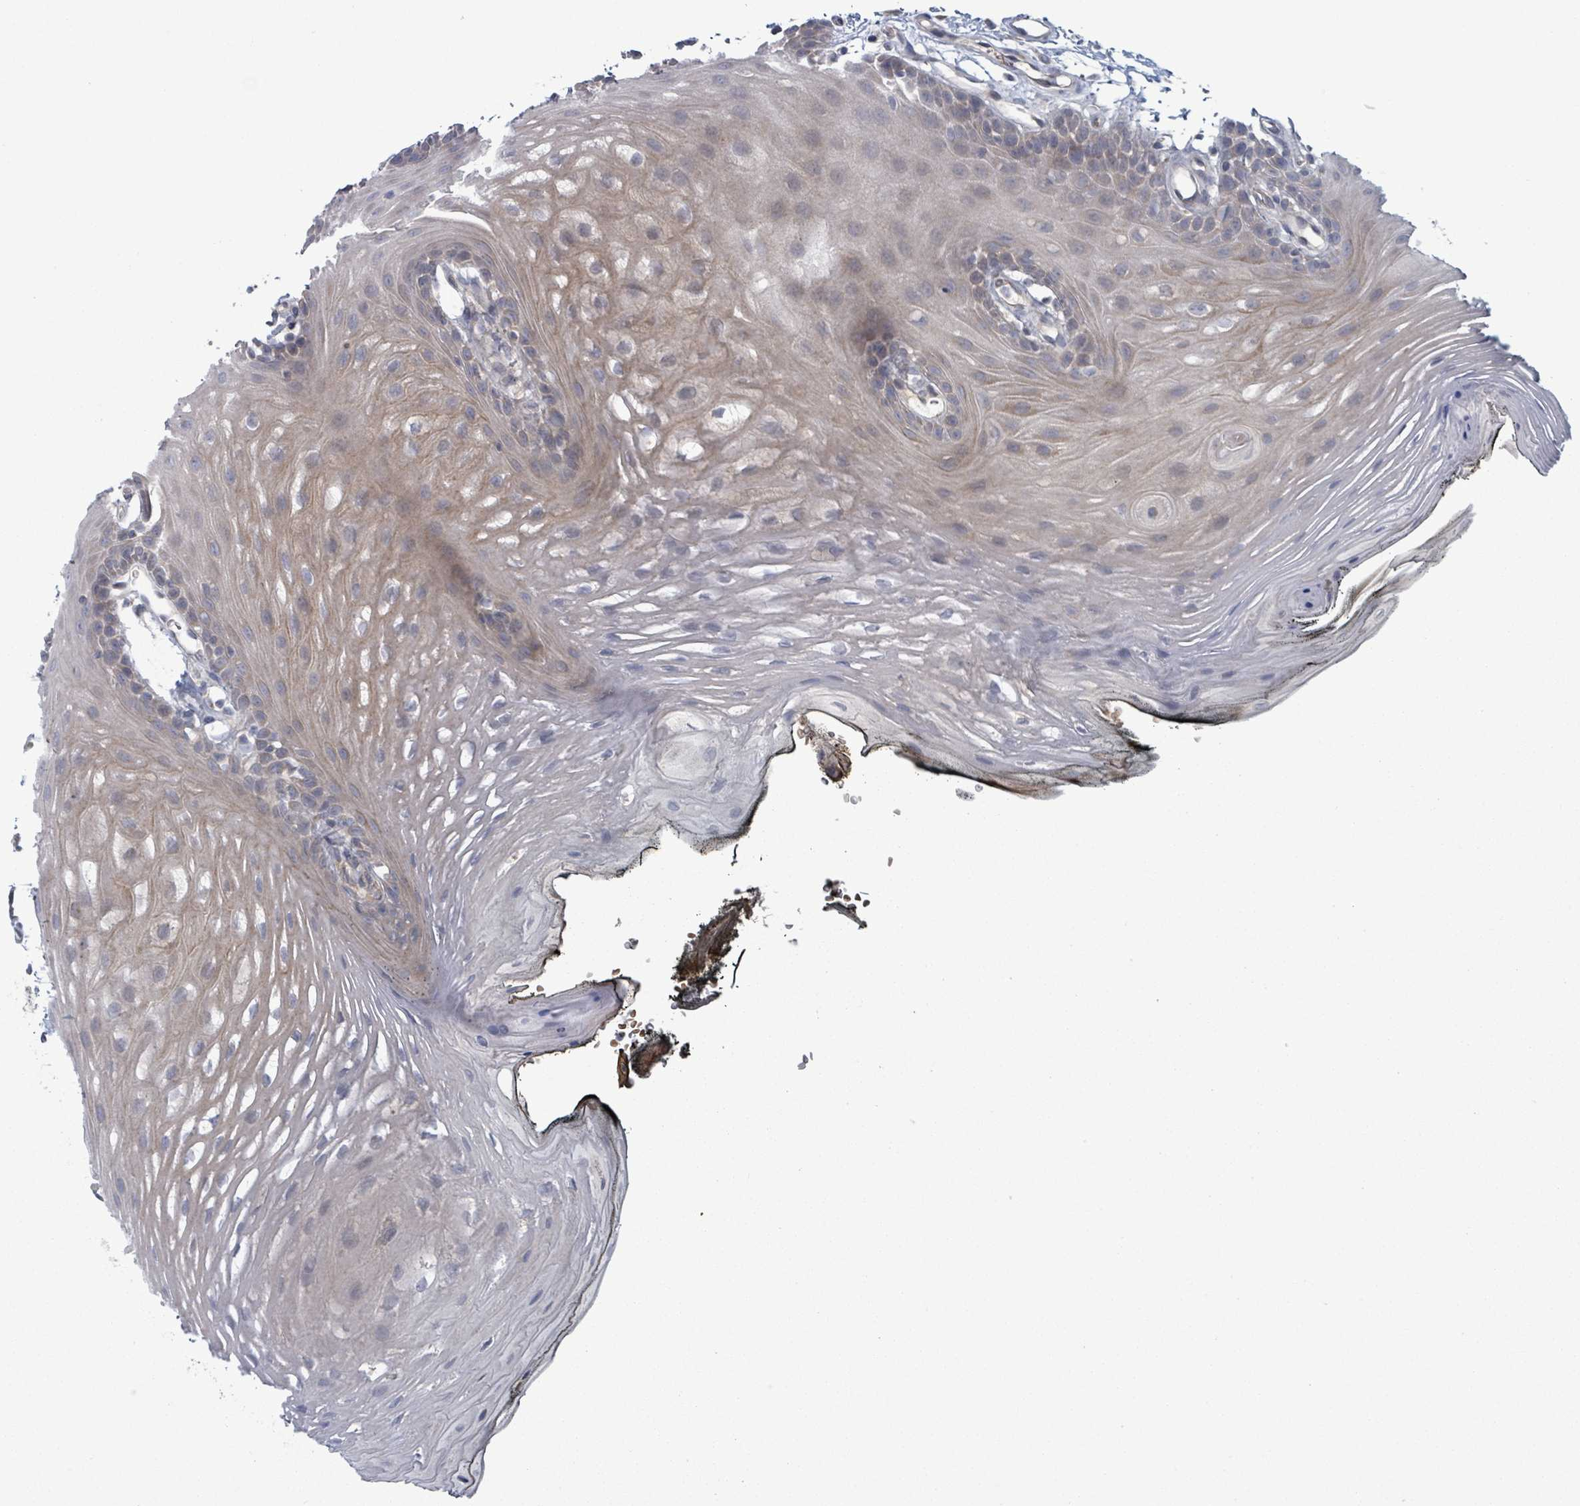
{"staining": {"intensity": "negative", "quantity": "none", "location": "none"}, "tissue": "oral mucosa", "cell_type": "Squamous epithelial cells", "image_type": "normal", "snomed": [{"axis": "morphology", "description": "Normal tissue, NOS"}, {"axis": "topography", "description": "Oral tissue"}, {"axis": "topography", "description": "Tounge, NOS"}], "caption": "Protein analysis of normal oral mucosa shows no significant positivity in squamous epithelial cells.", "gene": "FKBP1A", "patient": {"sex": "female", "age": 81}}